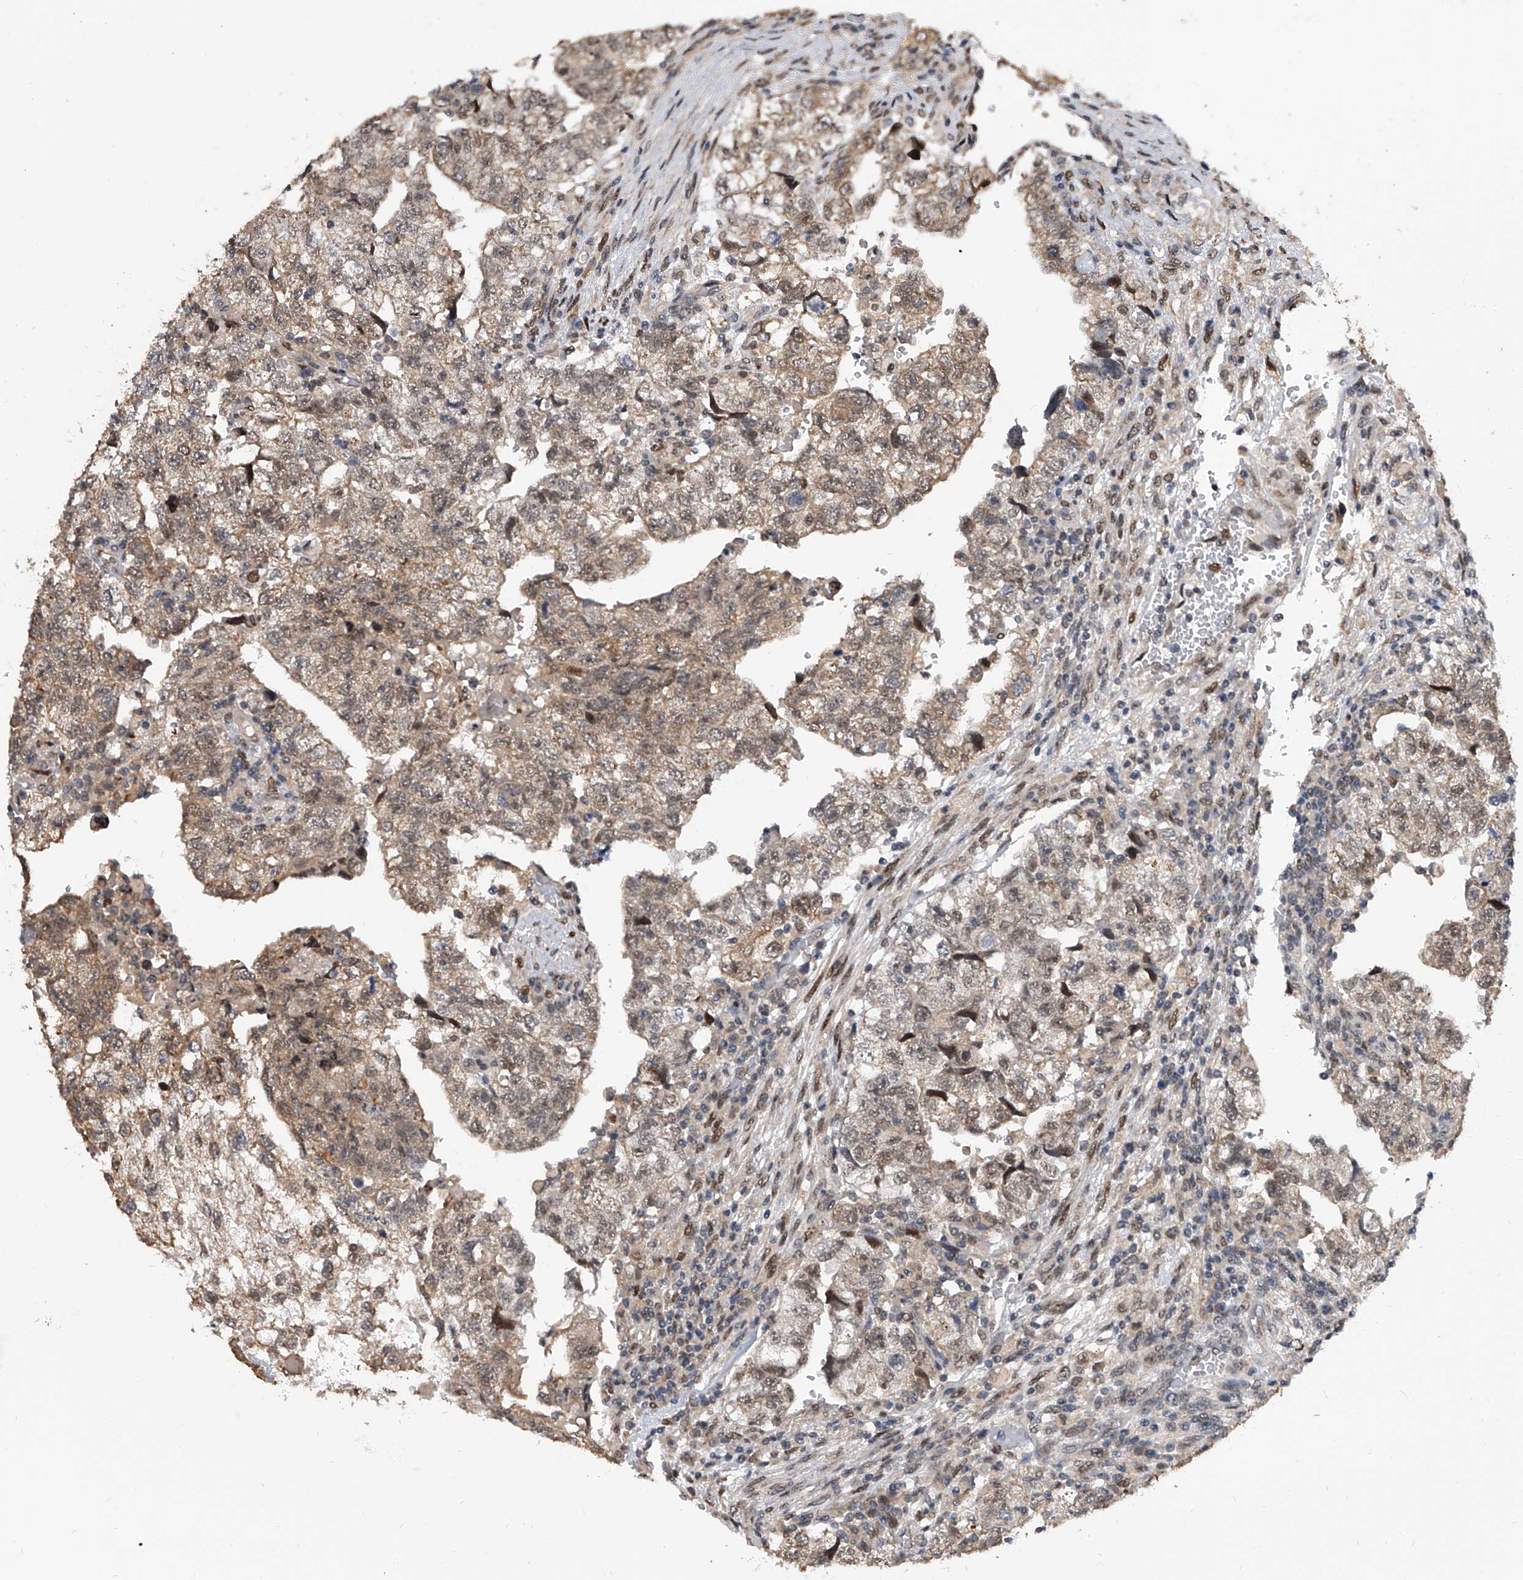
{"staining": {"intensity": "weak", "quantity": ">75%", "location": "cytoplasmic/membranous,nuclear"}, "tissue": "testis cancer", "cell_type": "Tumor cells", "image_type": "cancer", "snomed": [{"axis": "morphology", "description": "Carcinoma, Embryonal, NOS"}, {"axis": "topography", "description": "Testis"}], "caption": "Immunohistochemical staining of human testis cancer reveals weak cytoplasmic/membranous and nuclear protein staining in about >75% of tumor cells.", "gene": "BHLHE23", "patient": {"sex": "male", "age": 36}}